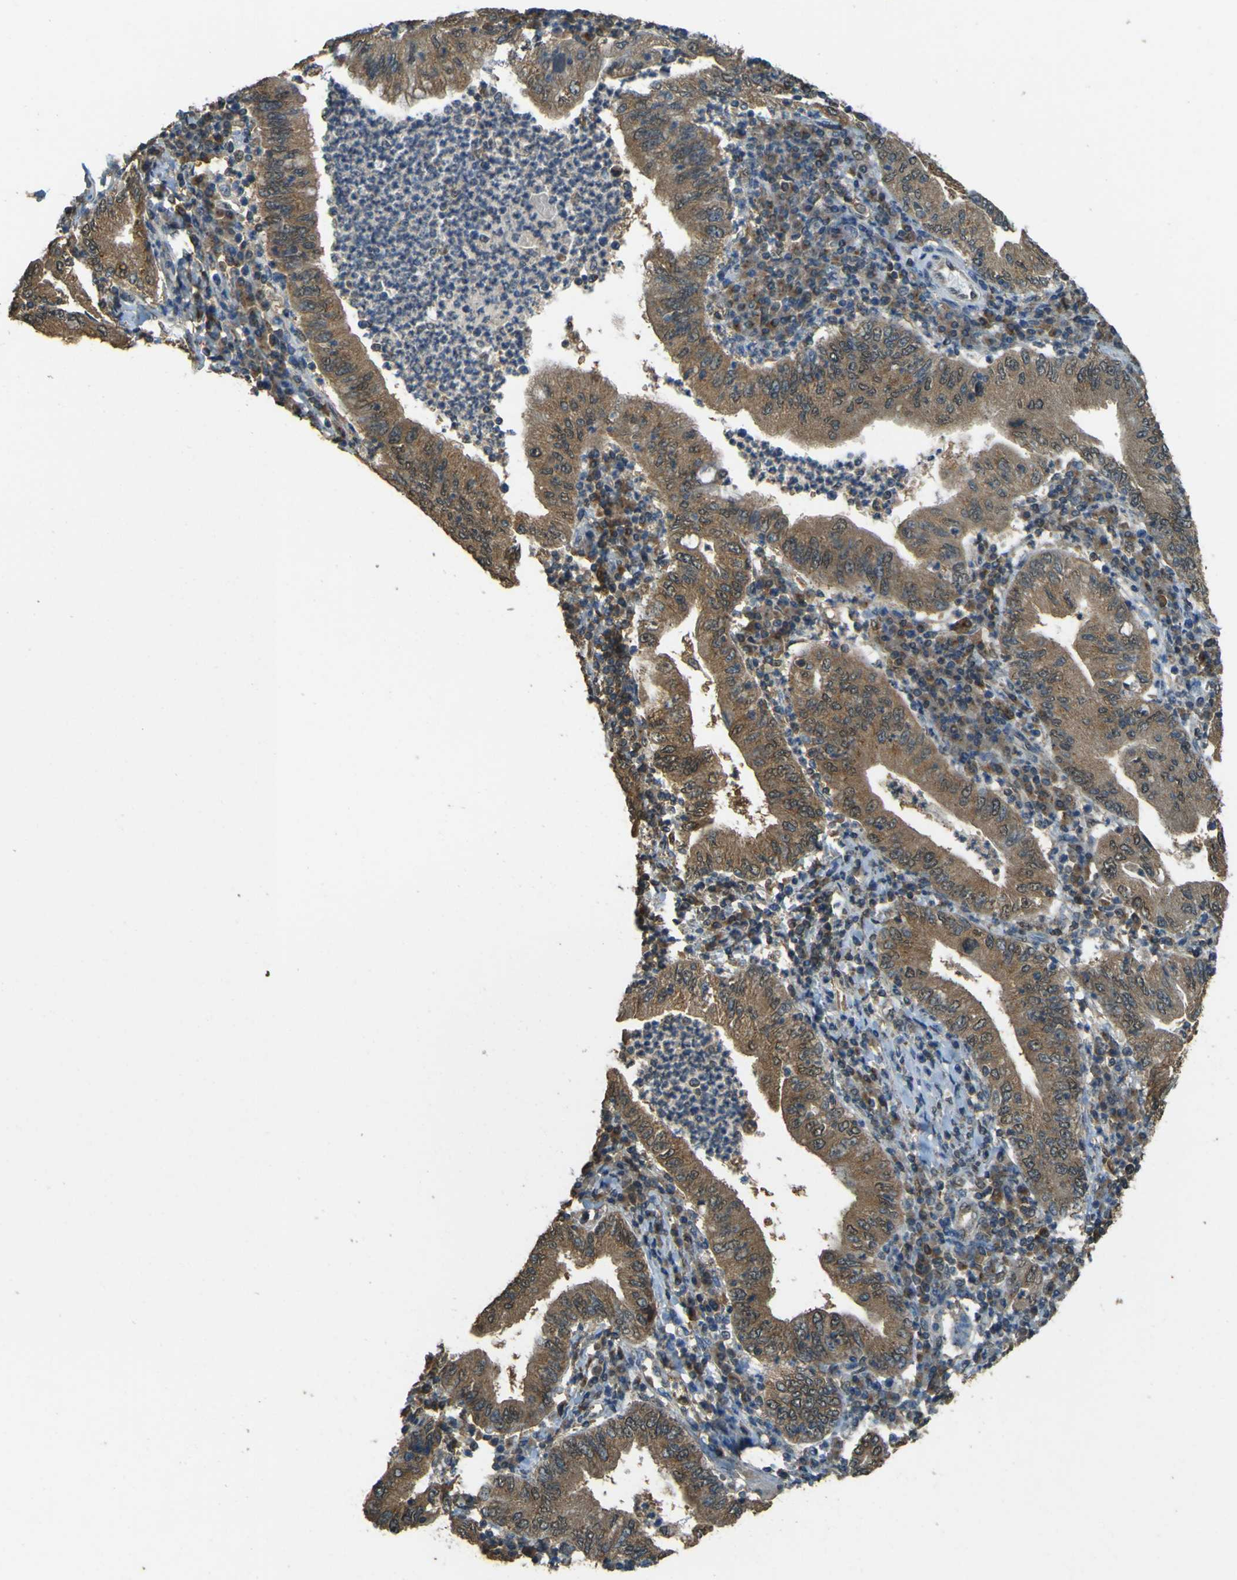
{"staining": {"intensity": "moderate", "quantity": ">75%", "location": "cytoplasmic/membranous"}, "tissue": "stomach cancer", "cell_type": "Tumor cells", "image_type": "cancer", "snomed": [{"axis": "morphology", "description": "Normal tissue, NOS"}, {"axis": "morphology", "description": "Adenocarcinoma, NOS"}, {"axis": "topography", "description": "Esophagus"}, {"axis": "topography", "description": "Stomach, upper"}, {"axis": "topography", "description": "Peripheral nerve tissue"}], "caption": "An image showing moderate cytoplasmic/membranous expression in about >75% of tumor cells in stomach adenocarcinoma, as visualized by brown immunohistochemical staining.", "gene": "GOLGA1", "patient": {"sex": "male", "age": 62}}